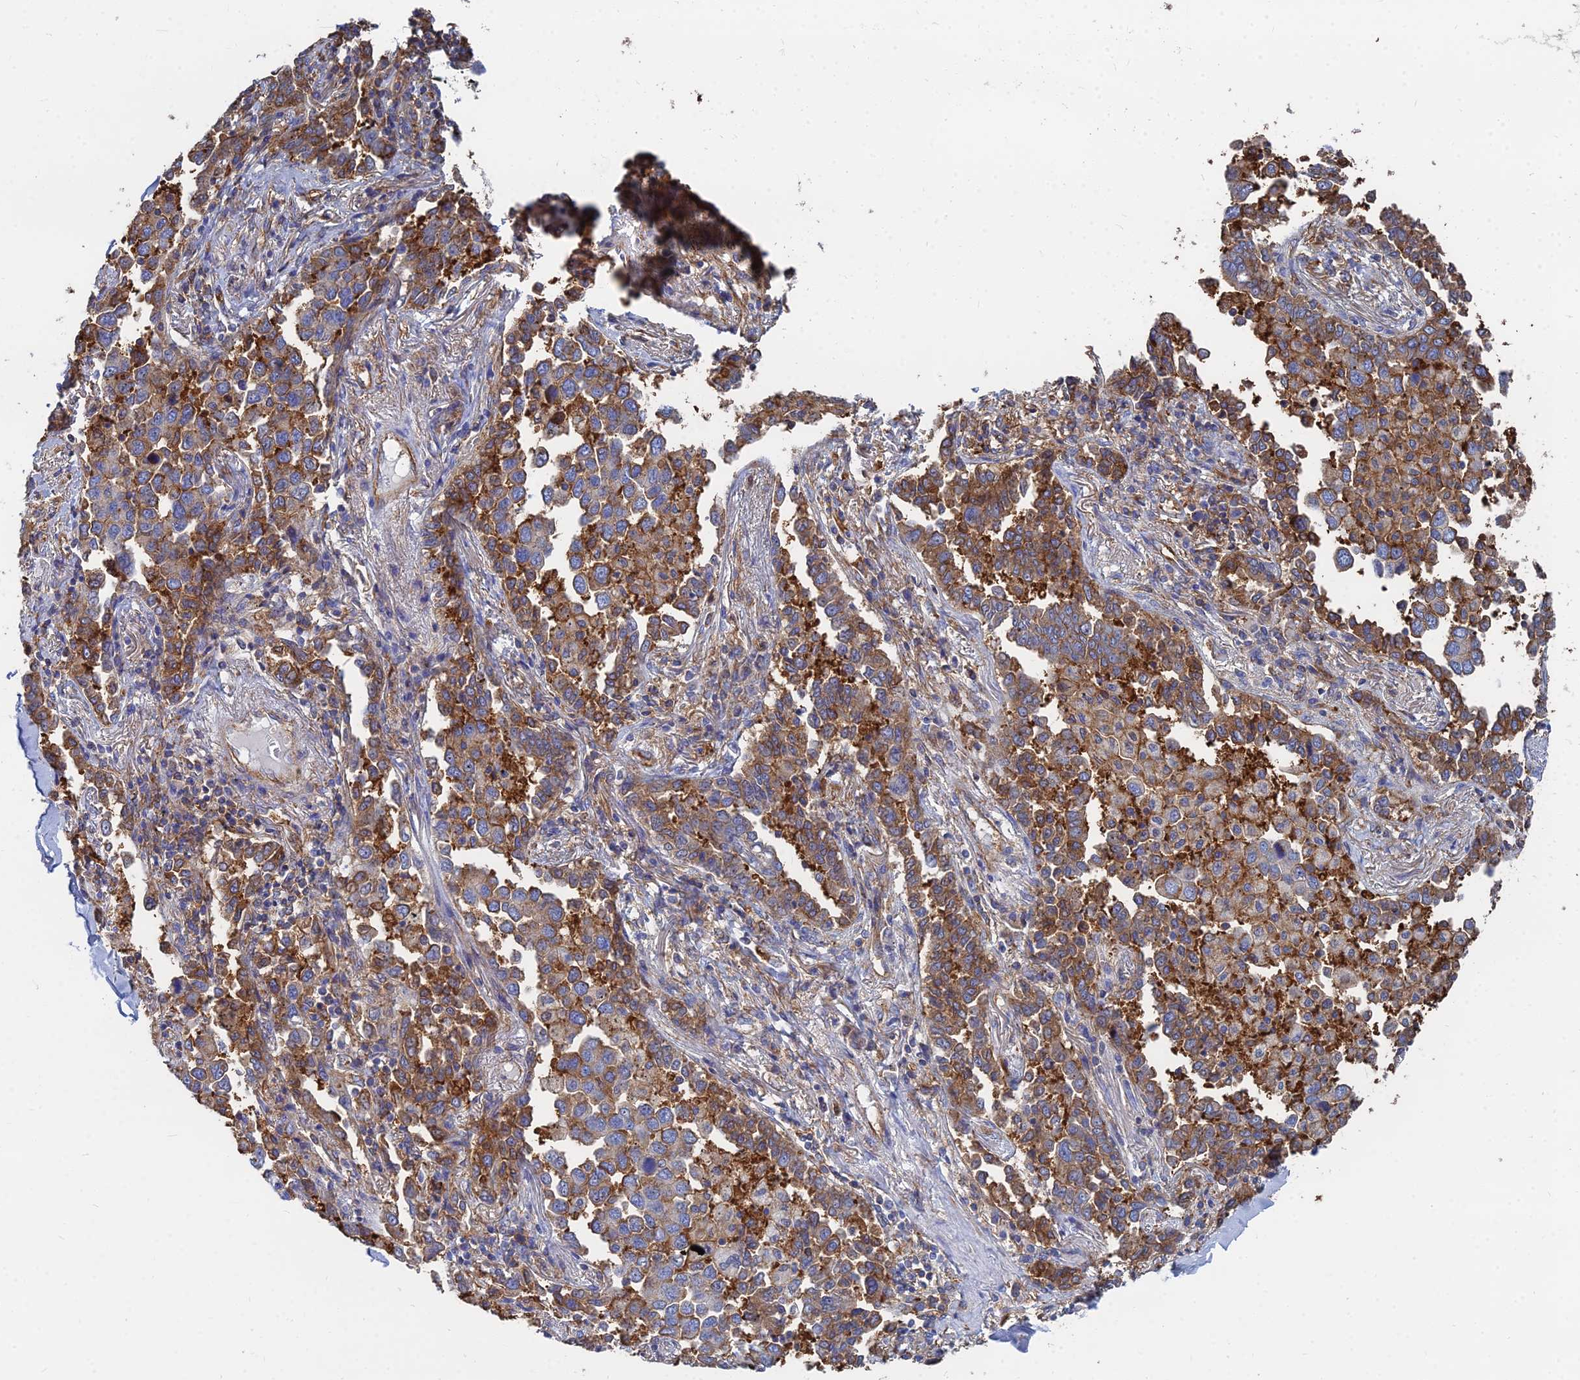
{"staining": {"intensity": "moderate", "quantity": ">75%", "location": "cytoplasmic/membranous"}, "tissue": "lung cancer", "cell_type": "Tumor cells", "image_type": "cancer", "snomed": [{"axis": "morphology", "description": "Adenocarcinoma, NOS"}, {"axis": "topography", "description": "Lung"}], "caption": "Moderate cytoplasmic/membranous protein expression is identified in about >75% of tumor cells in lung cancer (adenocarcinoma). The staining was performed using DAB (3,3'-diaminobenzidine) to visualize the protein expression in brown, while the nuclei were stained in blue with hematoxylin (Magnification: 20x).", "gene": "GPR42", "patient": {"sex": "male", "age": 67}}